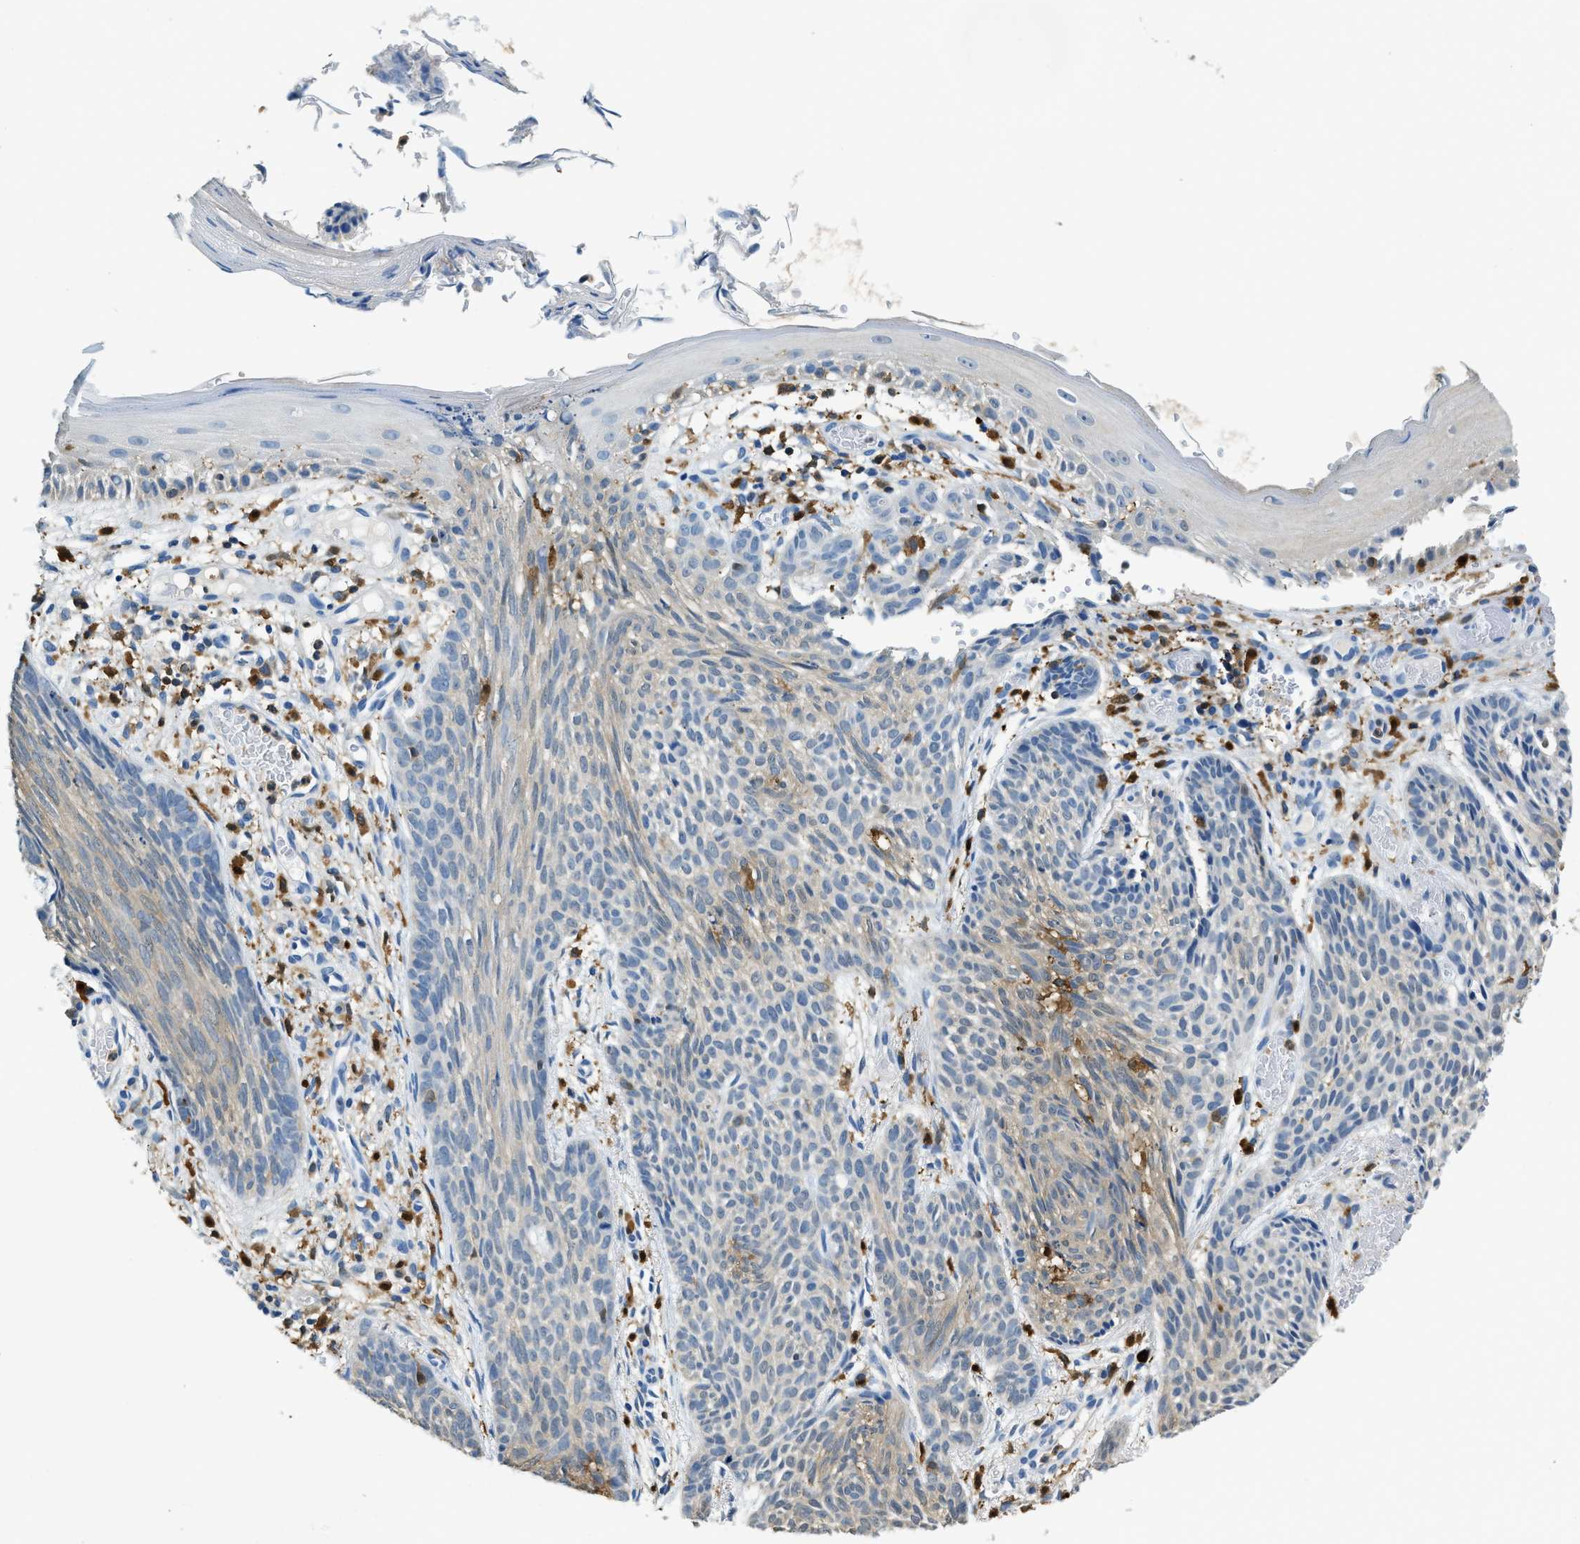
{"staining": {"intensity": "weak", "quantity": "<25%", "location": "cytoplasmic/membranous"}, "tissue": "skin cancer", "cell_type": "Tumor cells", "image_type": "cancer", "snomed": [{"axis": "morphology", "description": "Basal cell carcinoma"}, {"axis": "topography", "description": "Skin"}], "caption": "Tumor cells show no significant protein staining in skin basal cell carcinoma. The staining was performed using DAB to visualize the protein expression in brown, while the nuclei were stained in blue with hematoxylin (Magnification: 20x).", "gene": "CAPG", "patient": {"sex": "female", "age": 59}}